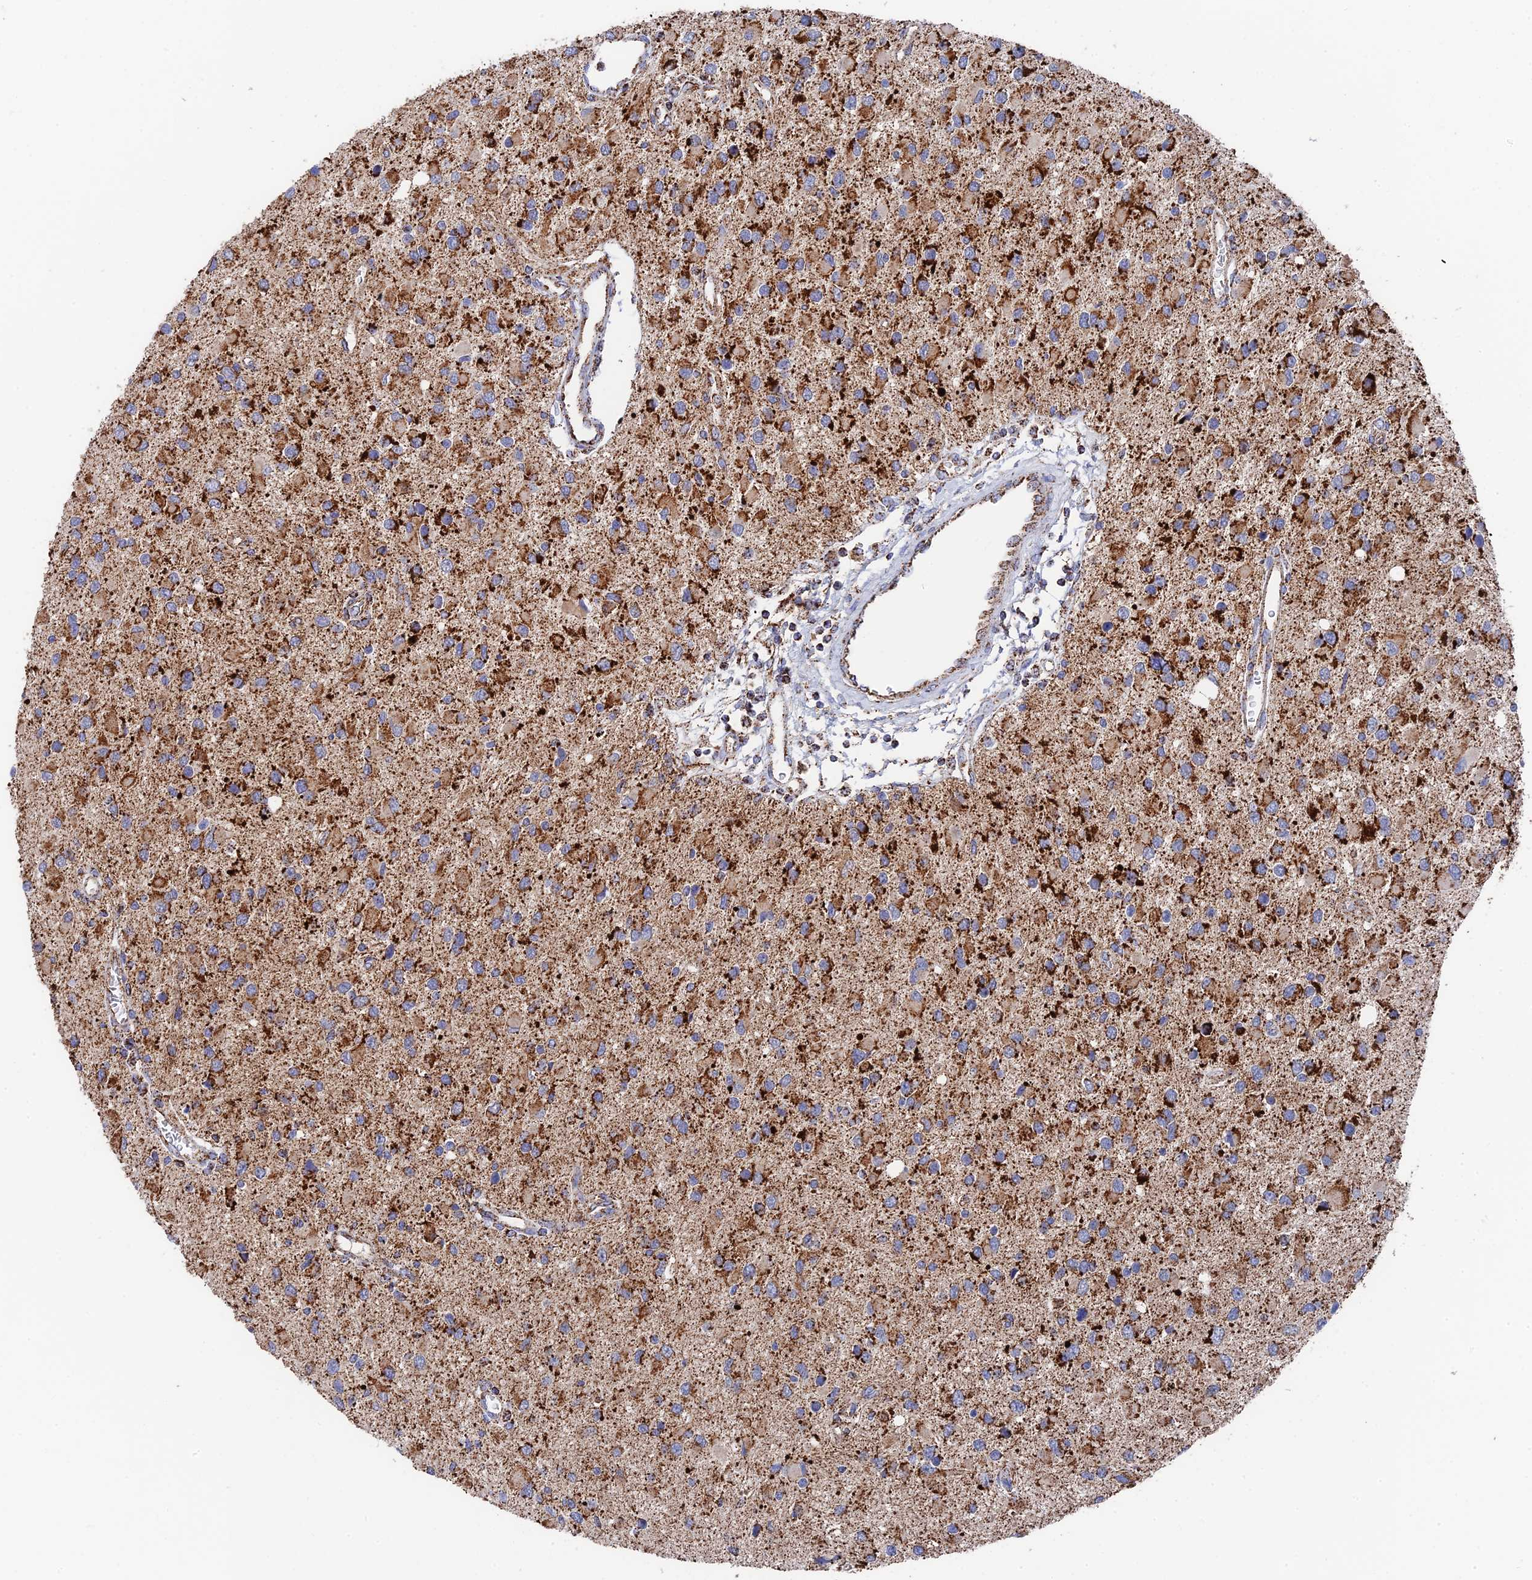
{"staining": {"intensity": "strong", "quantity": ">75%", "location": "cytoplasmic/membranous"}, "tissue": "glioma", "cell_type": "Tumor cells", "image_type": "cancer", "snomed": [{"axis": "morphology", "description": "Glioma, malignant, High grade"}, {"axis": "topography", "description": "Brain"}], "caption": "Glioma stained with a brown dye displays strong cytoplasmic/membranous positive expression in approximately >75% of tumor cells.", "gene": "HAUS8", "patient": {"sex": "male", "age": 53}}